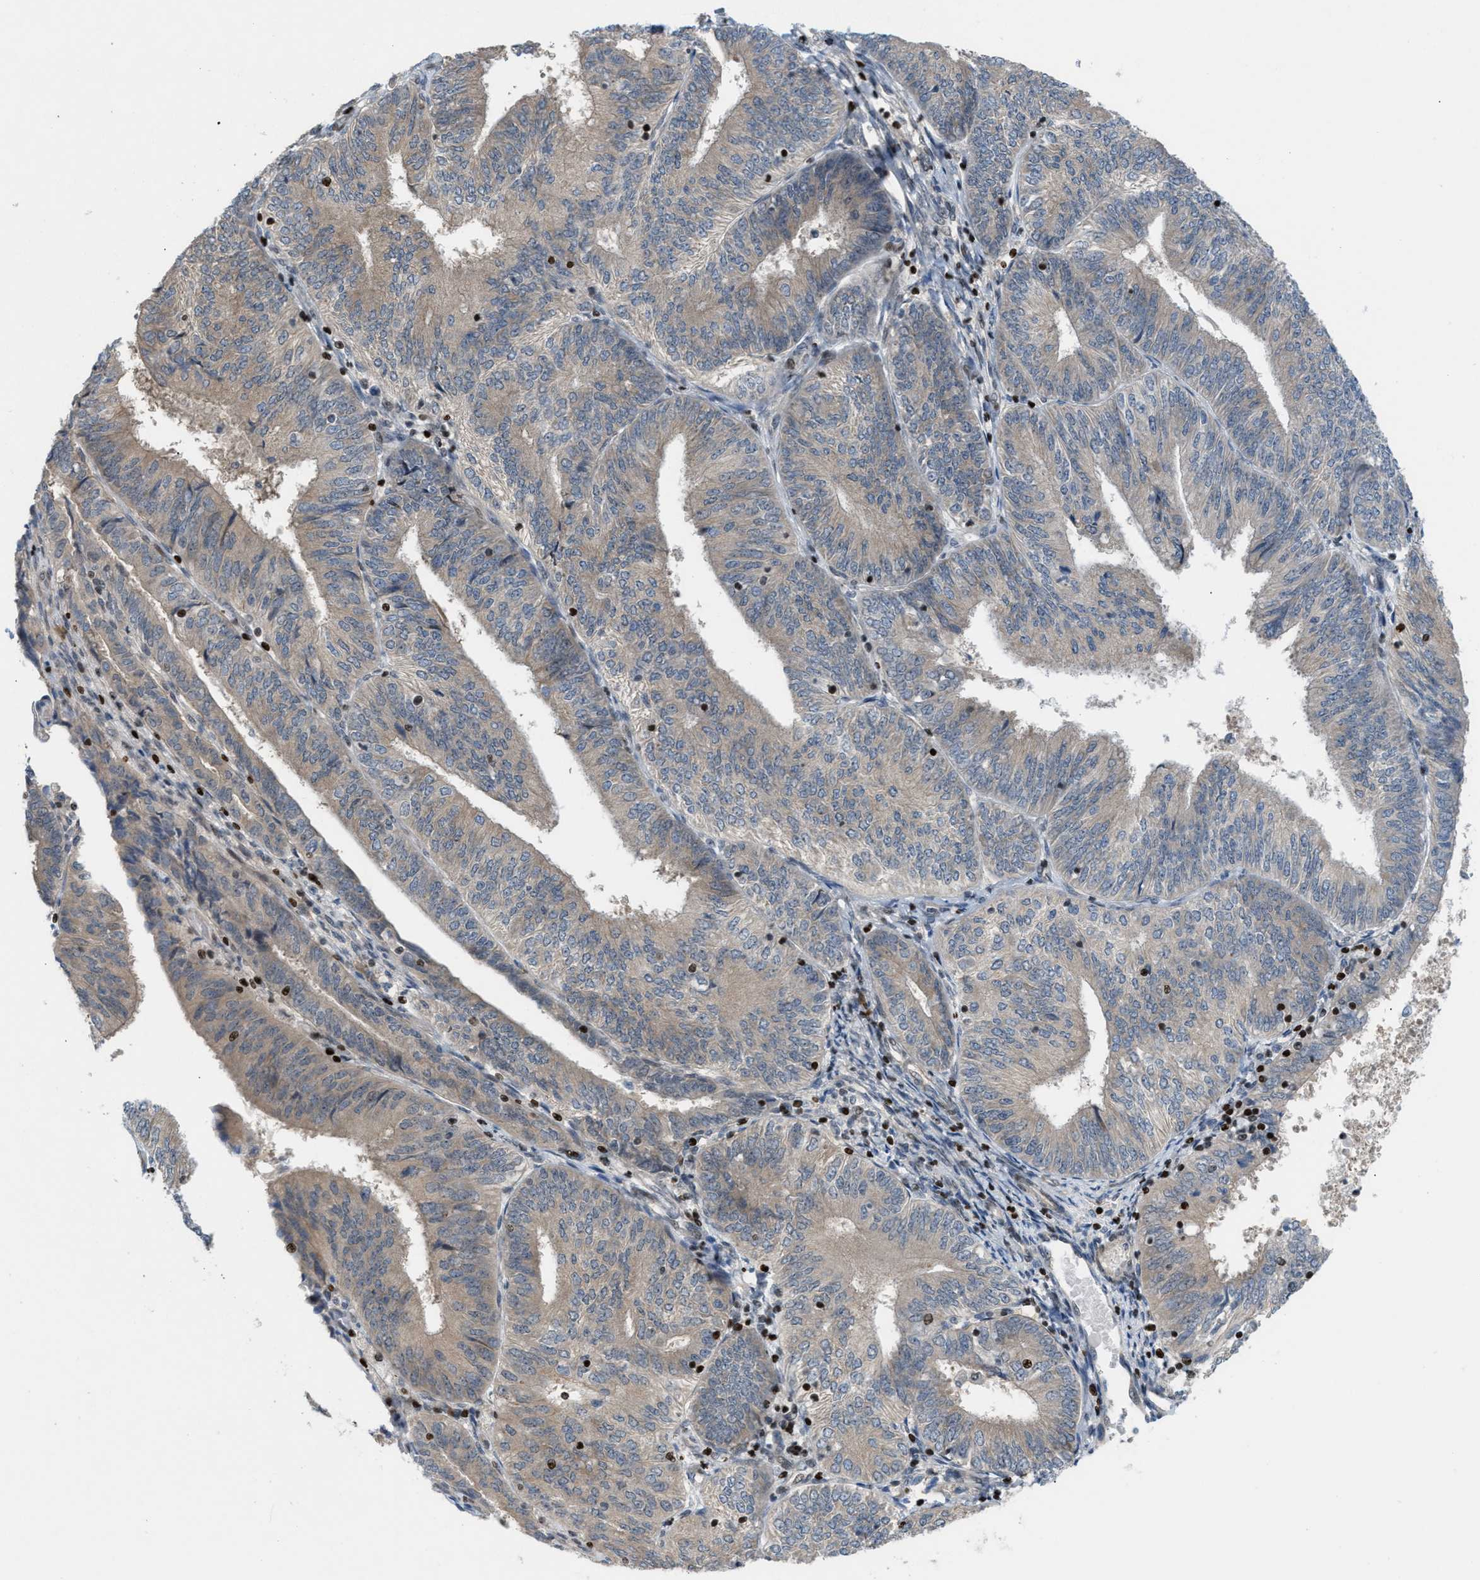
{"staining": {"intensity": "weak", "quantity": "<25%", "location": "cytoplasmic/membranous"}, "tissue": "endometrial cancer", "cell_type": "Tumor cells", "image_type": "cancer", "snomed": [{"axis": "morphology", "description": "Adenocarcinoma, NOS"}, {"axis": "topography", "description": "Endometrium"}], "caption": "Immunohistochemistry (IHC) micrograph of neoplastic tissue: human endometrial cancer stained with DAB (3,3'-diaminobenzidine) exhibits no significant protein staining in tumor cells.", "gene": "ZNF276", "patient": {"sex": "female", "age": 58}}